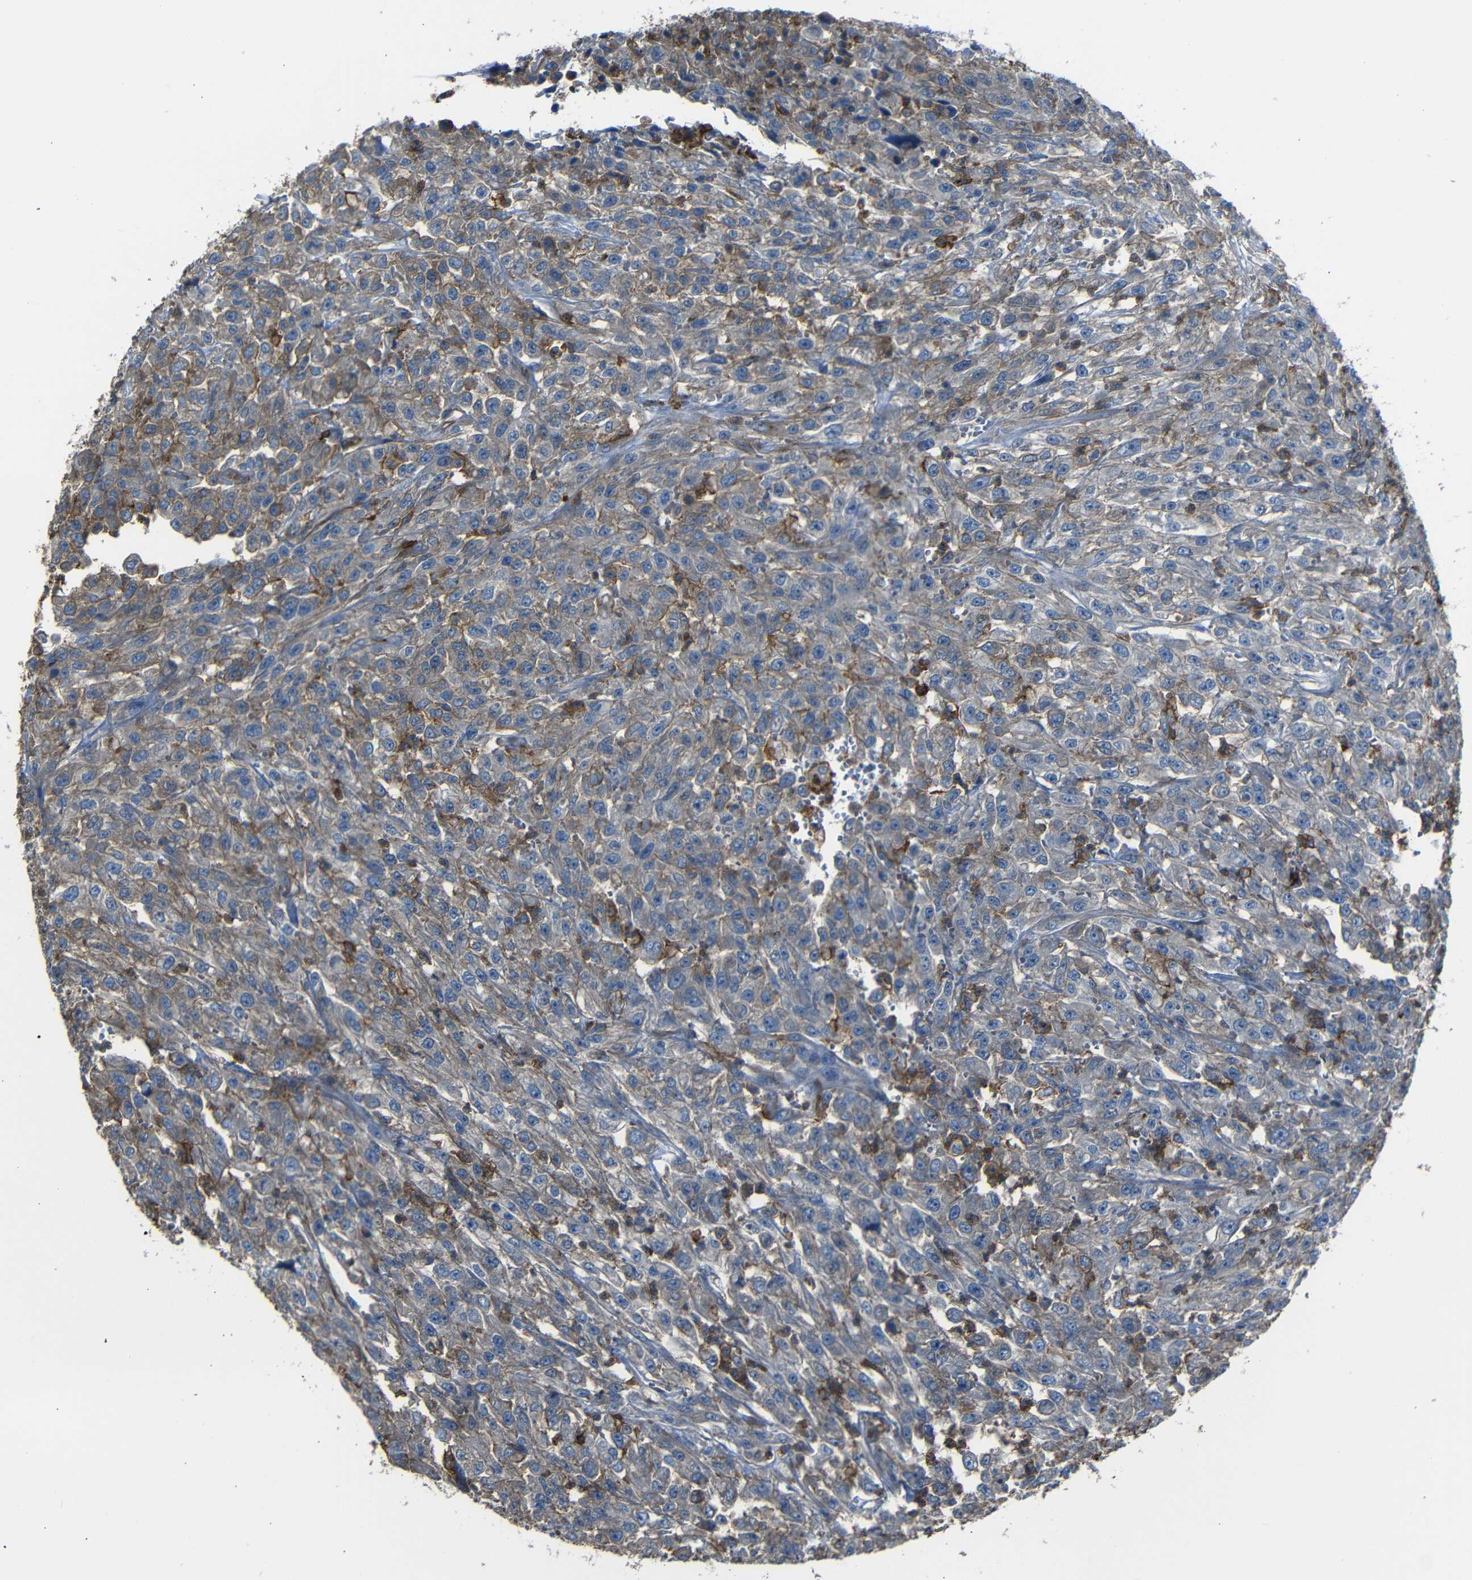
{"staining": {"intensity": "weak", "quantity": "<25%", "location": "cytoplasmic/membranous"}, "tissue": "urothelial cancer", "cell_type": "Tumor cells", "image_type": "cancer", "snomed": [{"axis": "morphology", "description": "Urothelial carcinoma, High grade"}, {"axis": "topography", "description": "Urinary bladder"}], "caption": "IHC of urothelial cancer displays no expression in tumor cells. The staining is performed using DAB (3,3'-diaminobenzidine) brown chromogen with nuclei counter-stained in using hematoxylin.", "gene": "ADGRE5", "patient": {"sex": "male", "age": 46}}